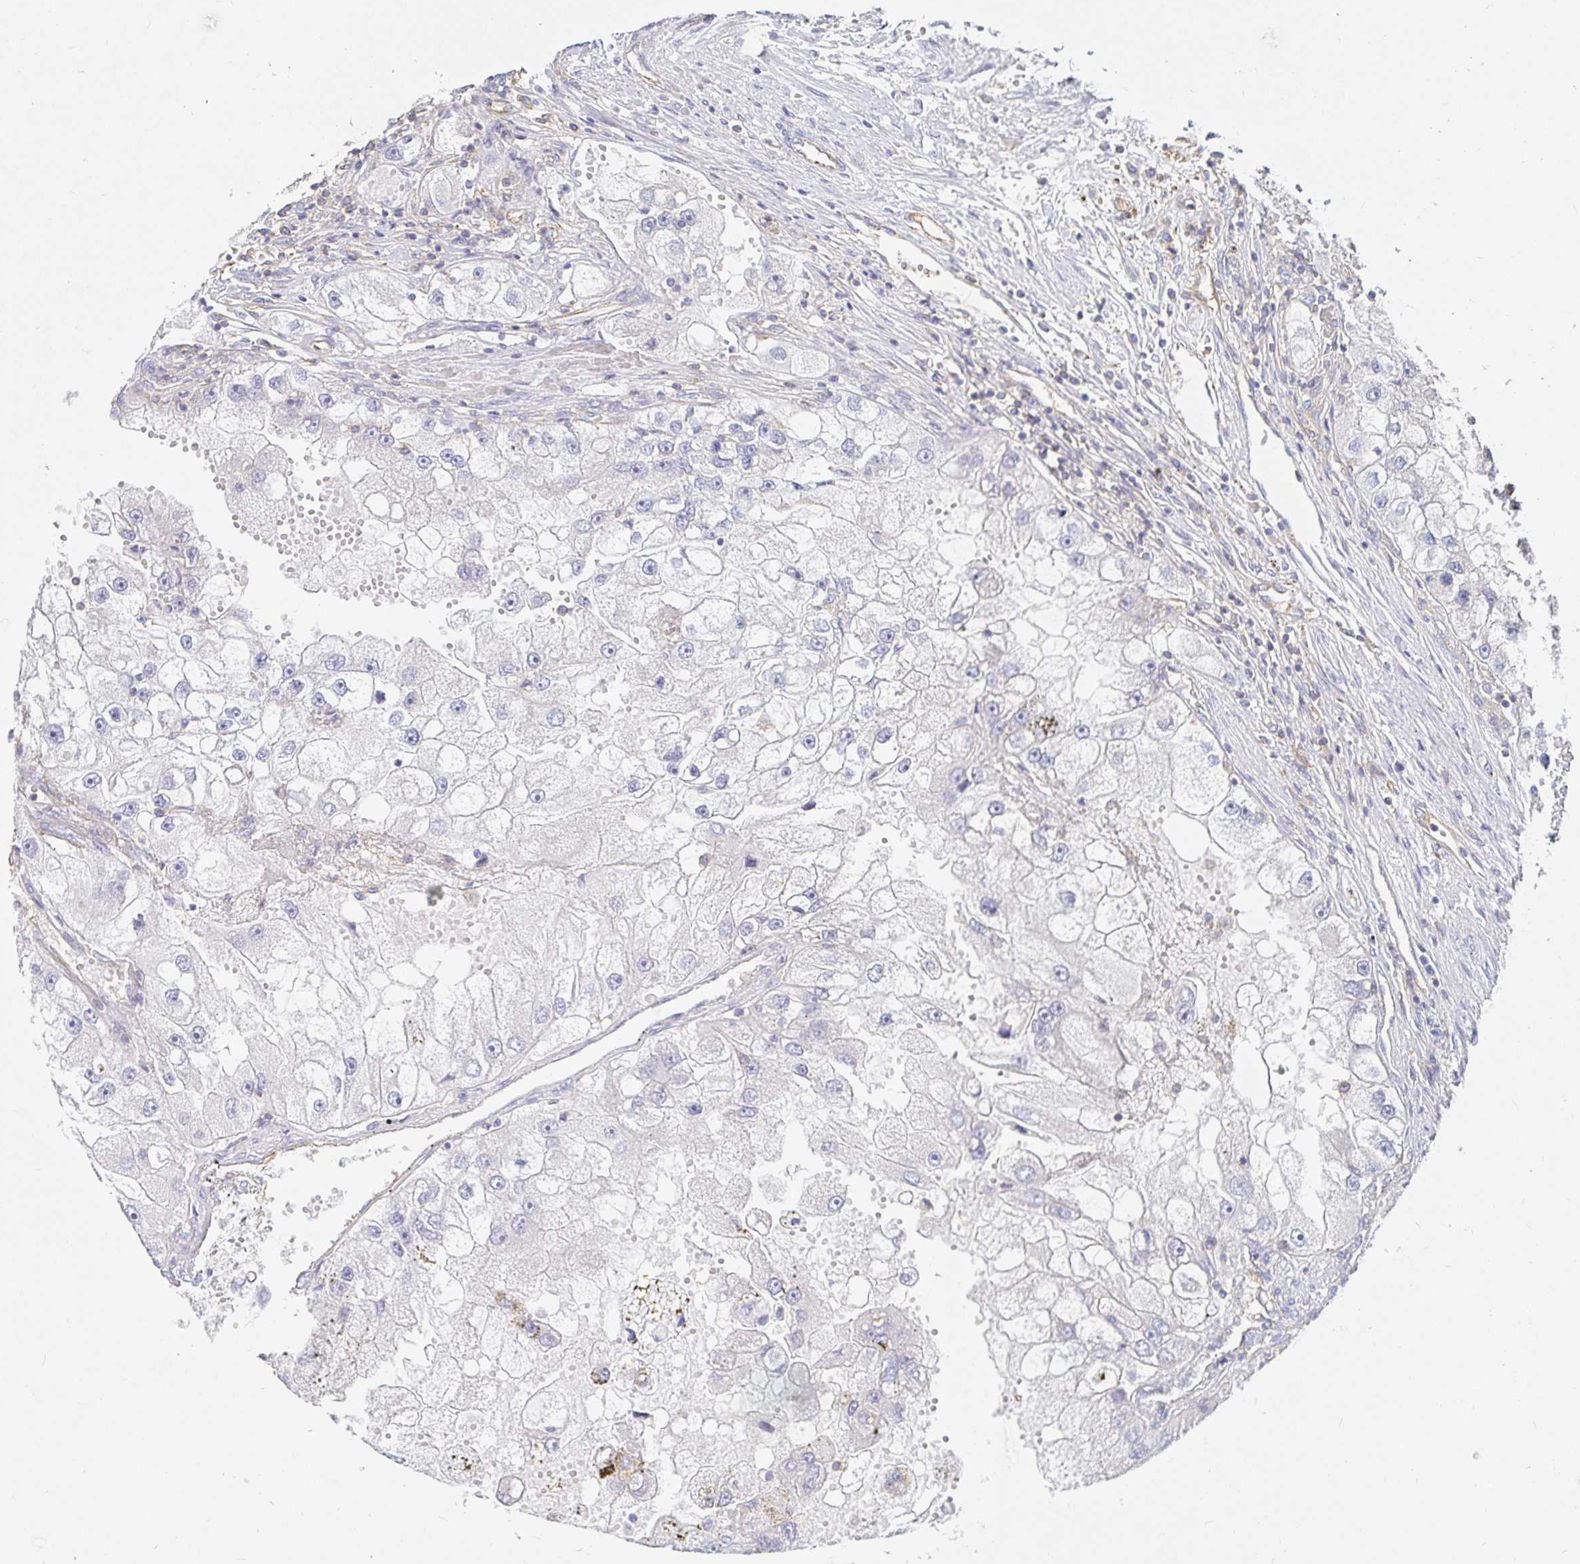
{"staining": {"intensity": "negative", "quantity": "none", "location": "none"}, "tissue": "renal cancer", "cell_type": "Tumor cells", "image_type": "cancer", "snomed": [{"axis": "morphology", "description": "Adenocarcinoma, NOS"}, {"axis": "topography", "description": "Kidney"}], "caption": "Tumor cells are negative for brown protein staining in renal cancer (adenocarcinoma).", "gene": "TSPAN19", "patient": {"sex": "male", "age": 63}}